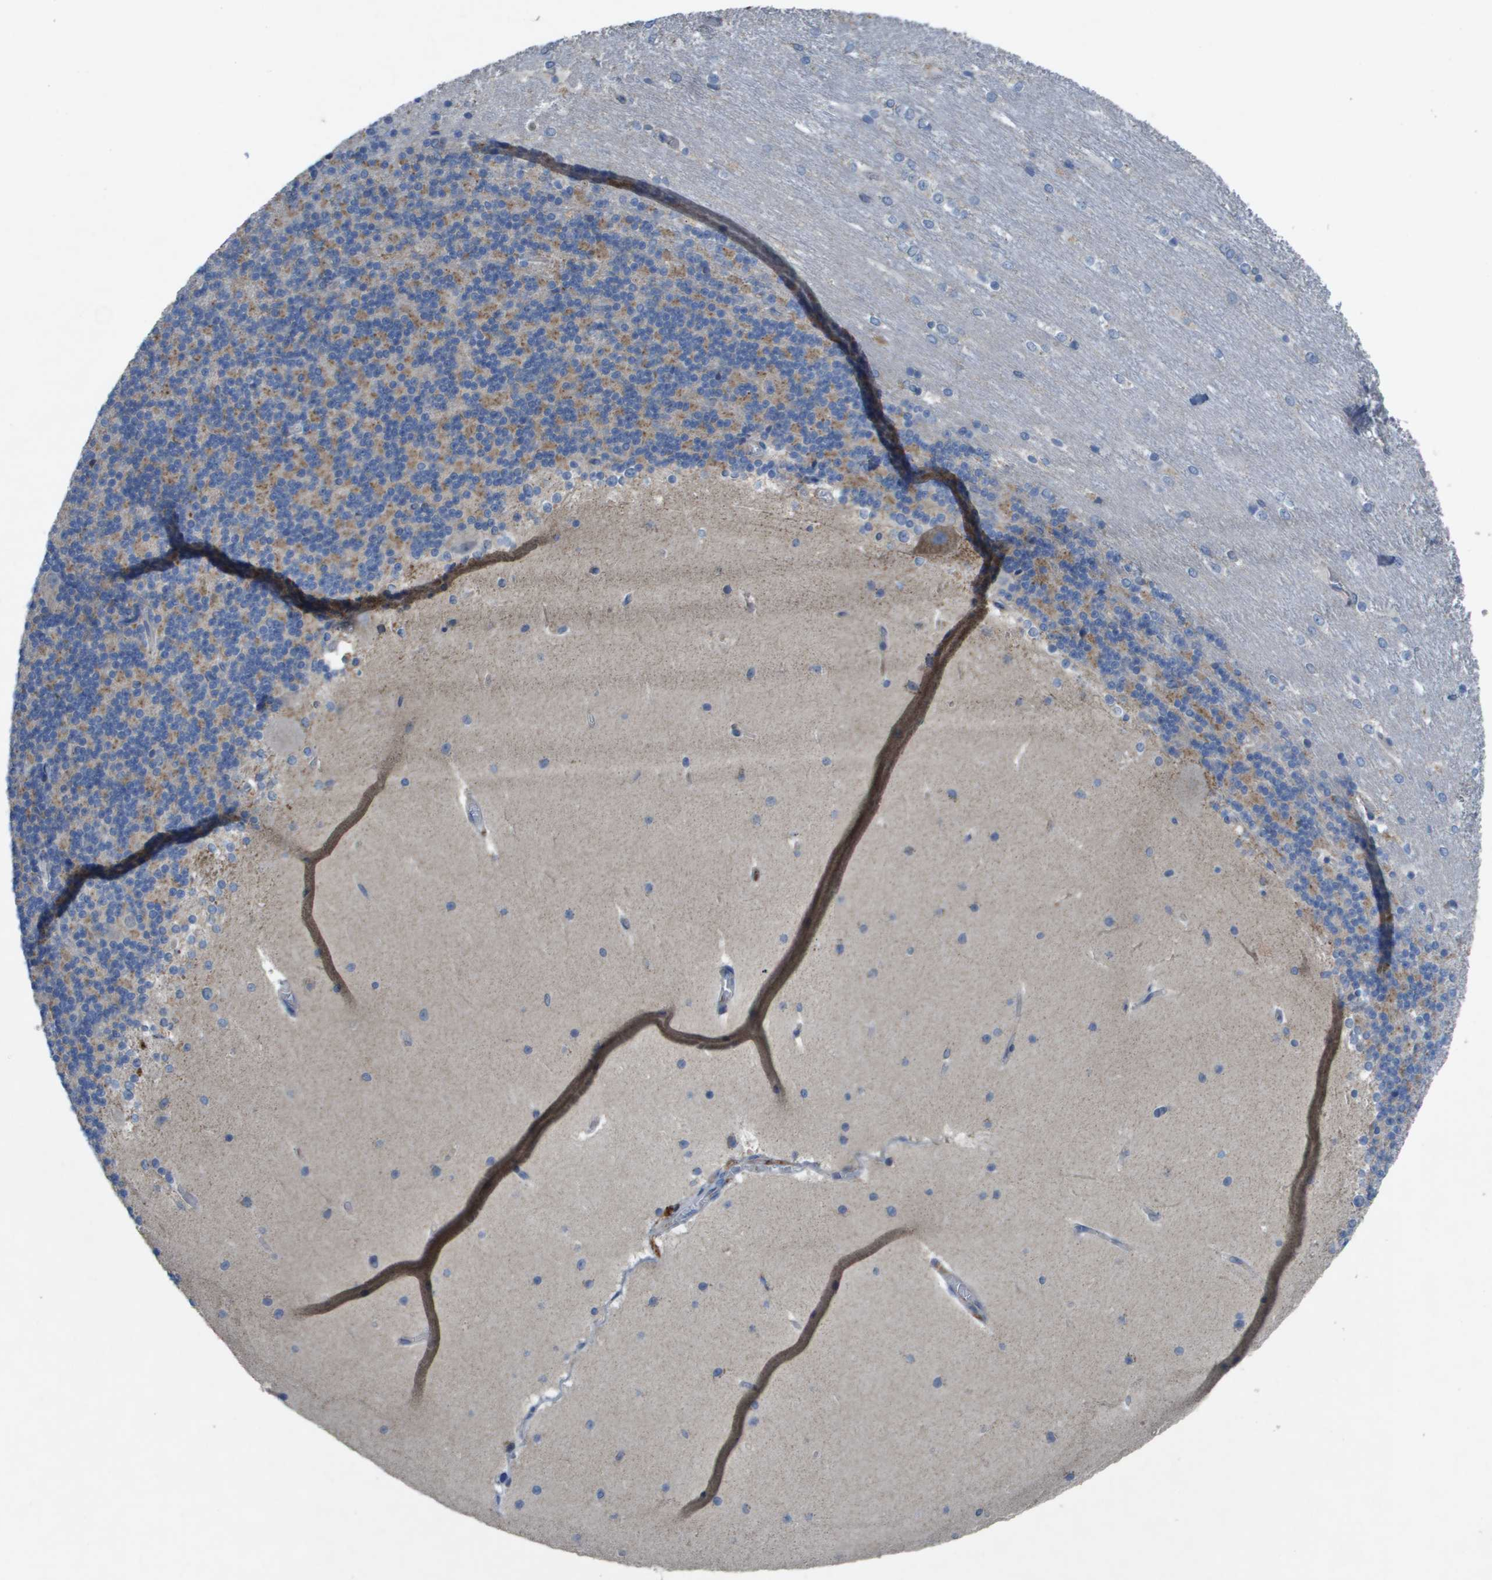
{"staining": {"intensity": "moderate", "quantity": "<25%", "location": "cytoplasmic/membranous"}, "tissue": "cerebellum", "cell_type": "Cells in granular layer", "image_type": "normal", "snomed": [{"axis": "morphology", "description": "Normal tissue, NOS"}, {"axis": "topography", "description": "Cerebellum"}], "caption": "DAB (3,3'-diaminobenzidine) immunohistochemical staining of unremarkable cerebellum exhibits moderate cytoplasmic/membranous protein positivity in about <25% of cells in granular layer.", "gene": "CLCA4", "patient": {"sex": "female", "age": 19}}